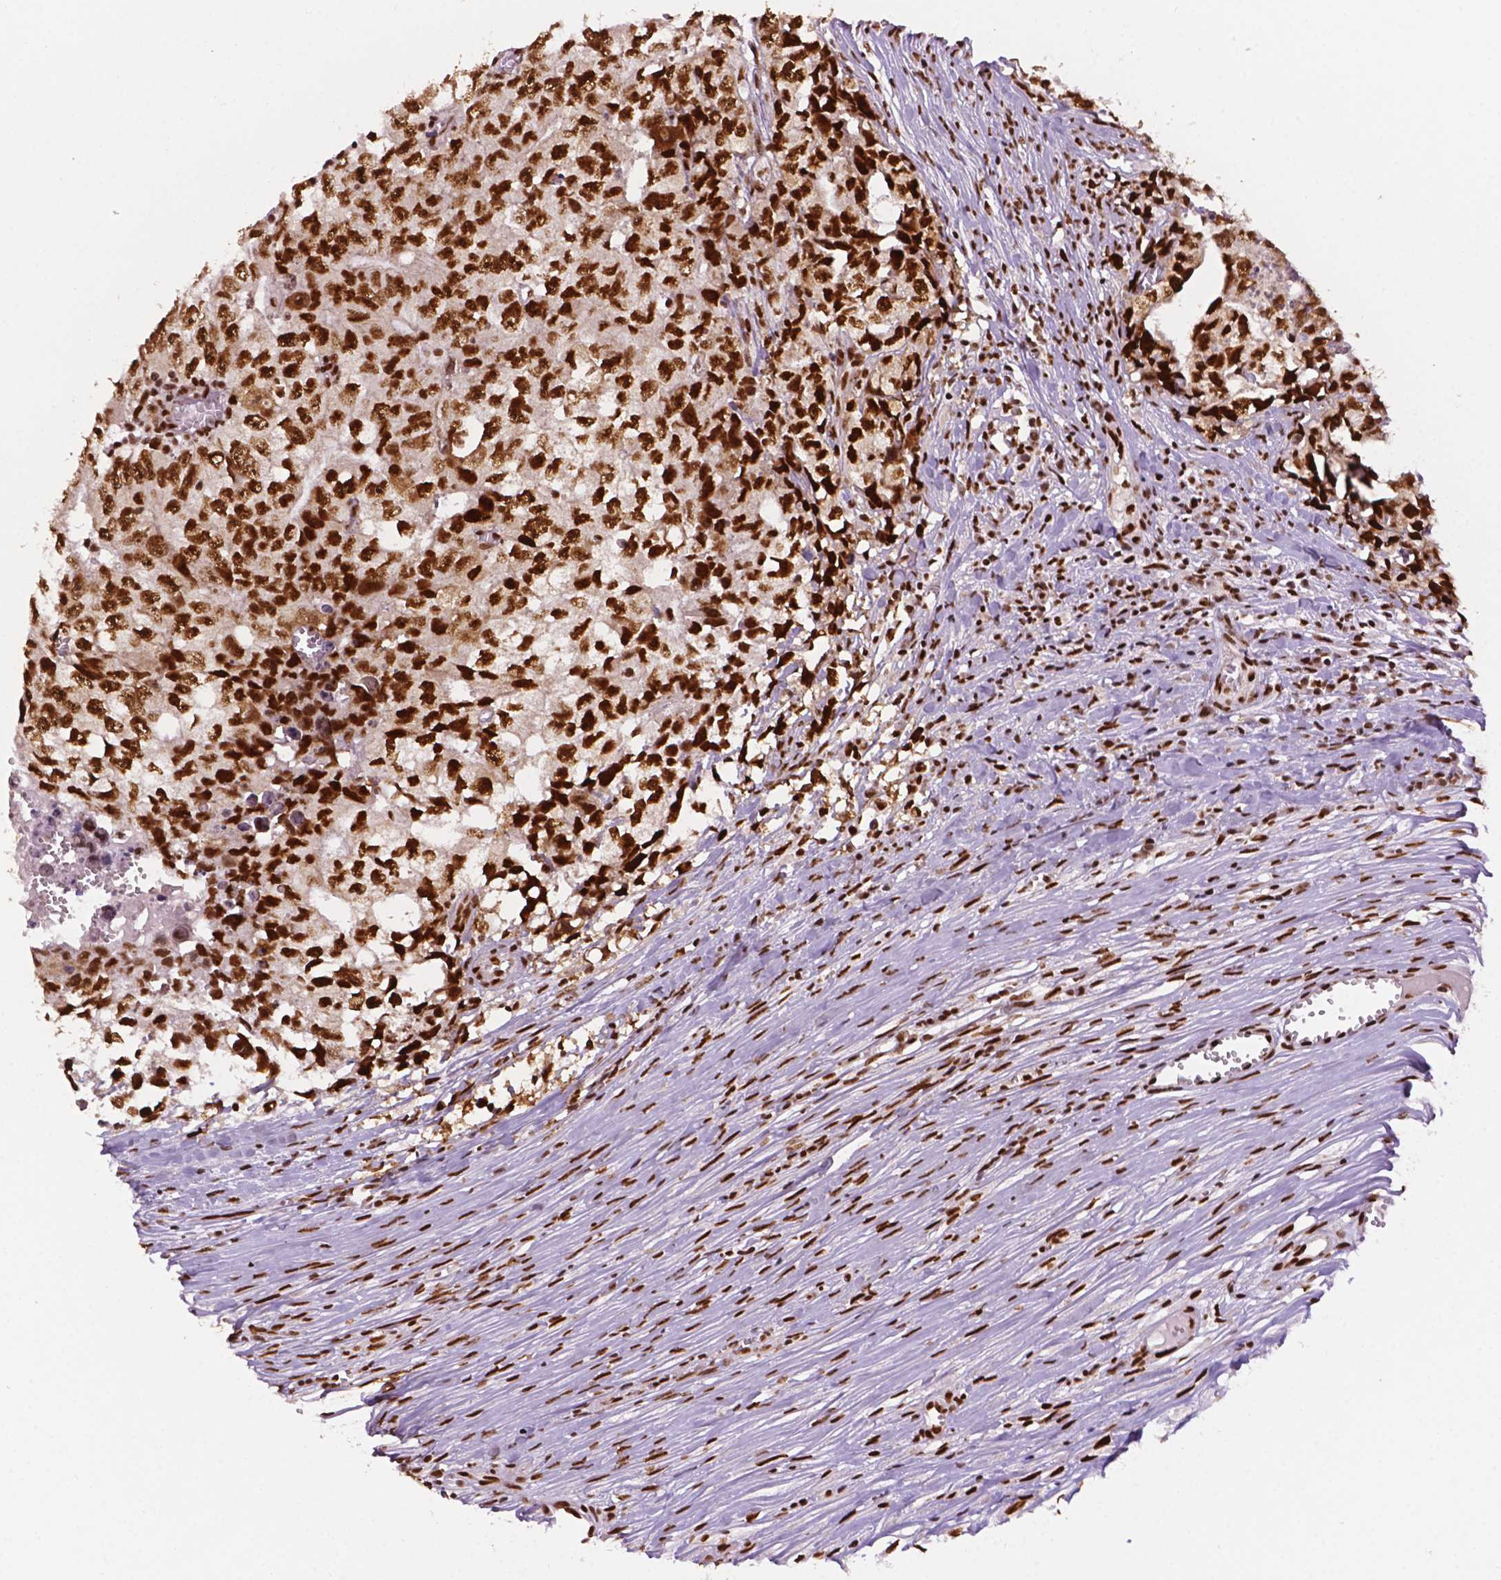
{"staining": {"intensity": "moderate", "quantity": "25%-75%", "location": "nuclear"}, "tissue": "testis cancer", "cell_type": "Tumor cells", "image_type": "cancer", "snomed": [{"axis": "morphology", "description": "Carcinoma, Embryonal, NOS"}, {"axis": "morphology", "description": "Teratoma, malignant, NOS"}, {"axis": "topography", "description": "Testis"}], "caption": "Immunohistochemical staining of human testis cancer (teratoma (malignant)) reveals medium levels of moderate nuclear staining in approximately 25%-75% of tumor cells.", "gene": "MLH1", "patient": {"sex": "male", "age": 24}}